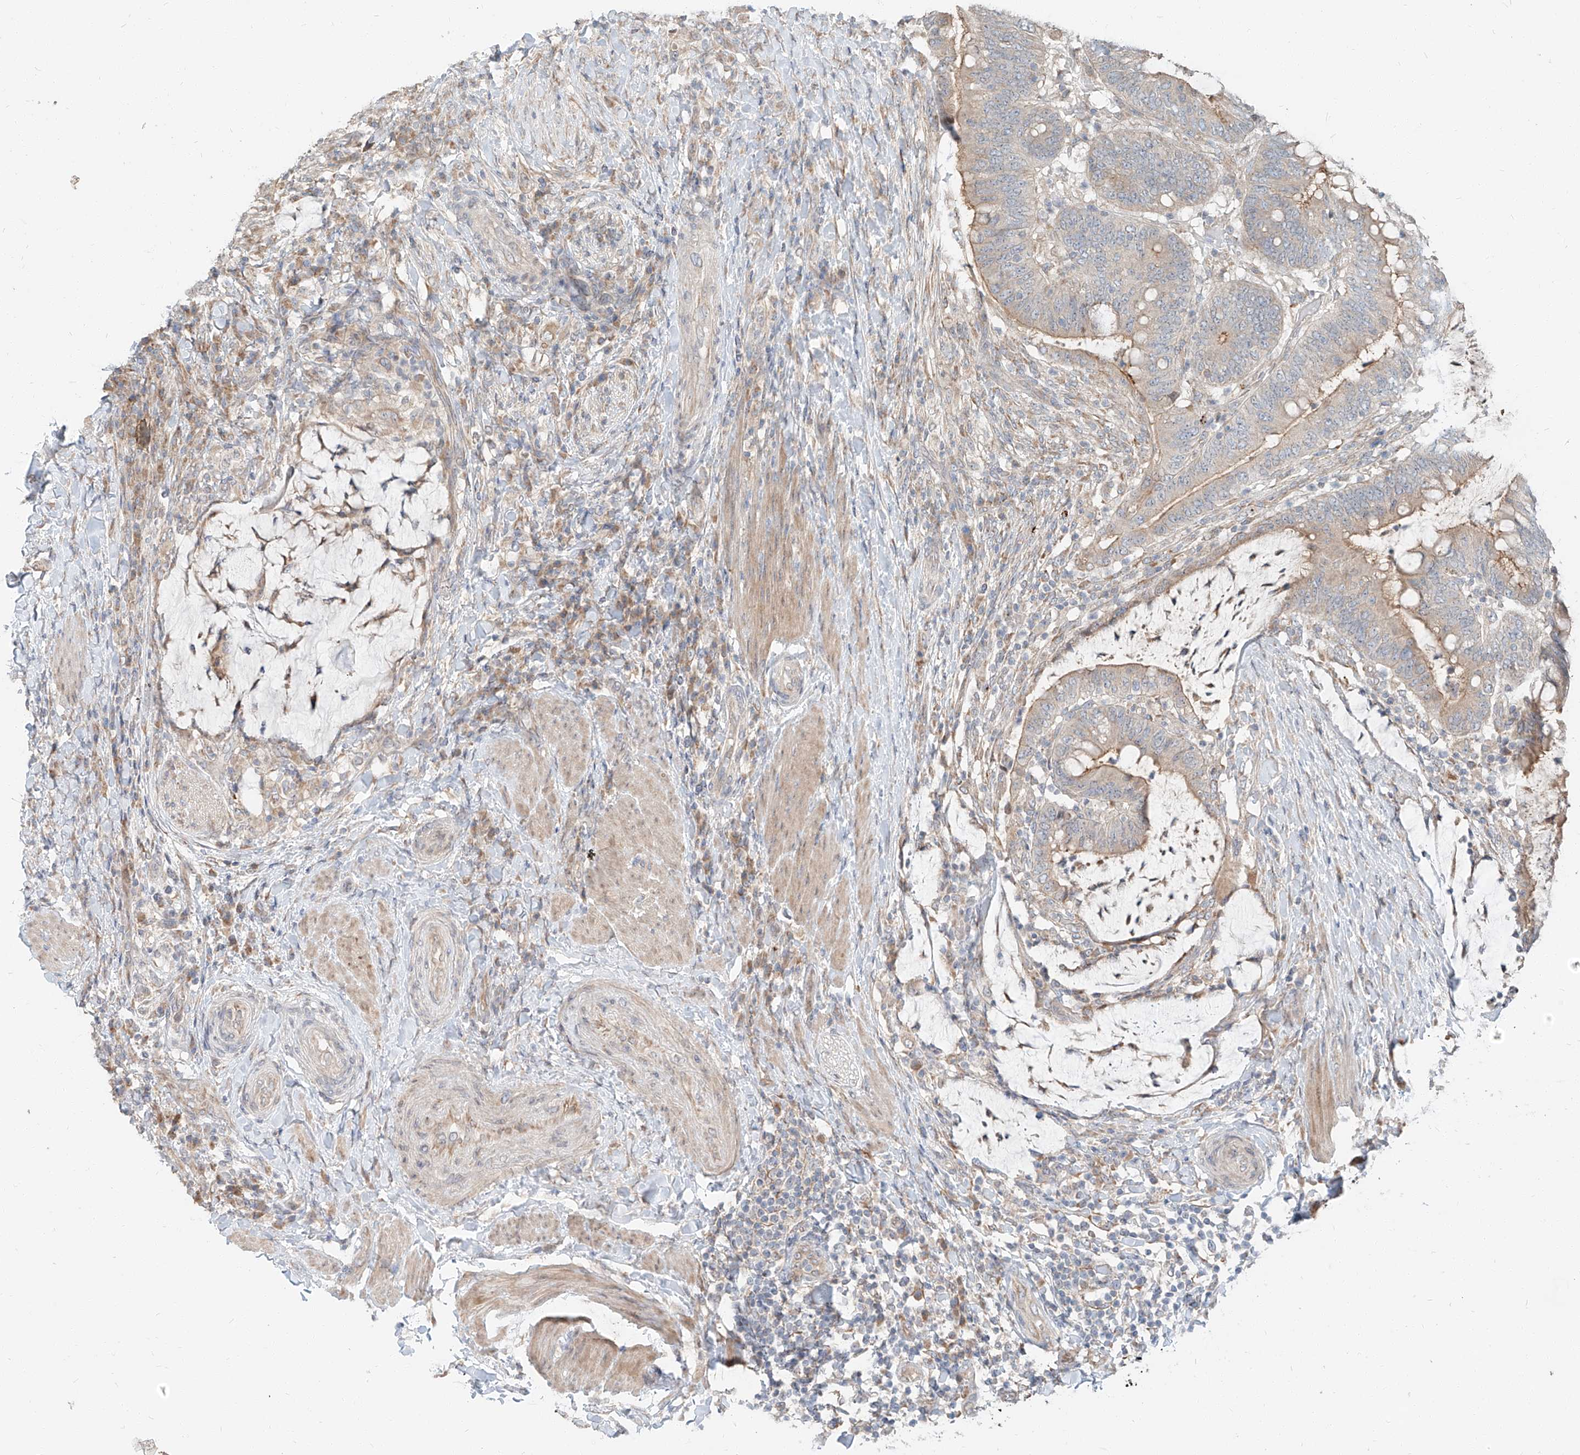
{"staining": {"intensity": "weak", "quantity": "25%-75%", "location": "cytoplasmic/membranous"}, "tissue": "colorectal cancer", "cell_type": "Tumor cells", "image_type": "cancer", "snomed": [{"axis": "morphology", "description": "Adenocarcinoma, NOS"}, {"axis": "topography", "description": "Colon"}], "caption": "Adenocarcinoma (colorectal) stained for a protein demonstrates weak cytoplasmic/membranous positivity in tumor cells. Ihc stains the protein of interest in brown and the nuclei are stained blue.", "gene": "STX19", "patient": {"sex": "female", "age": 66}}